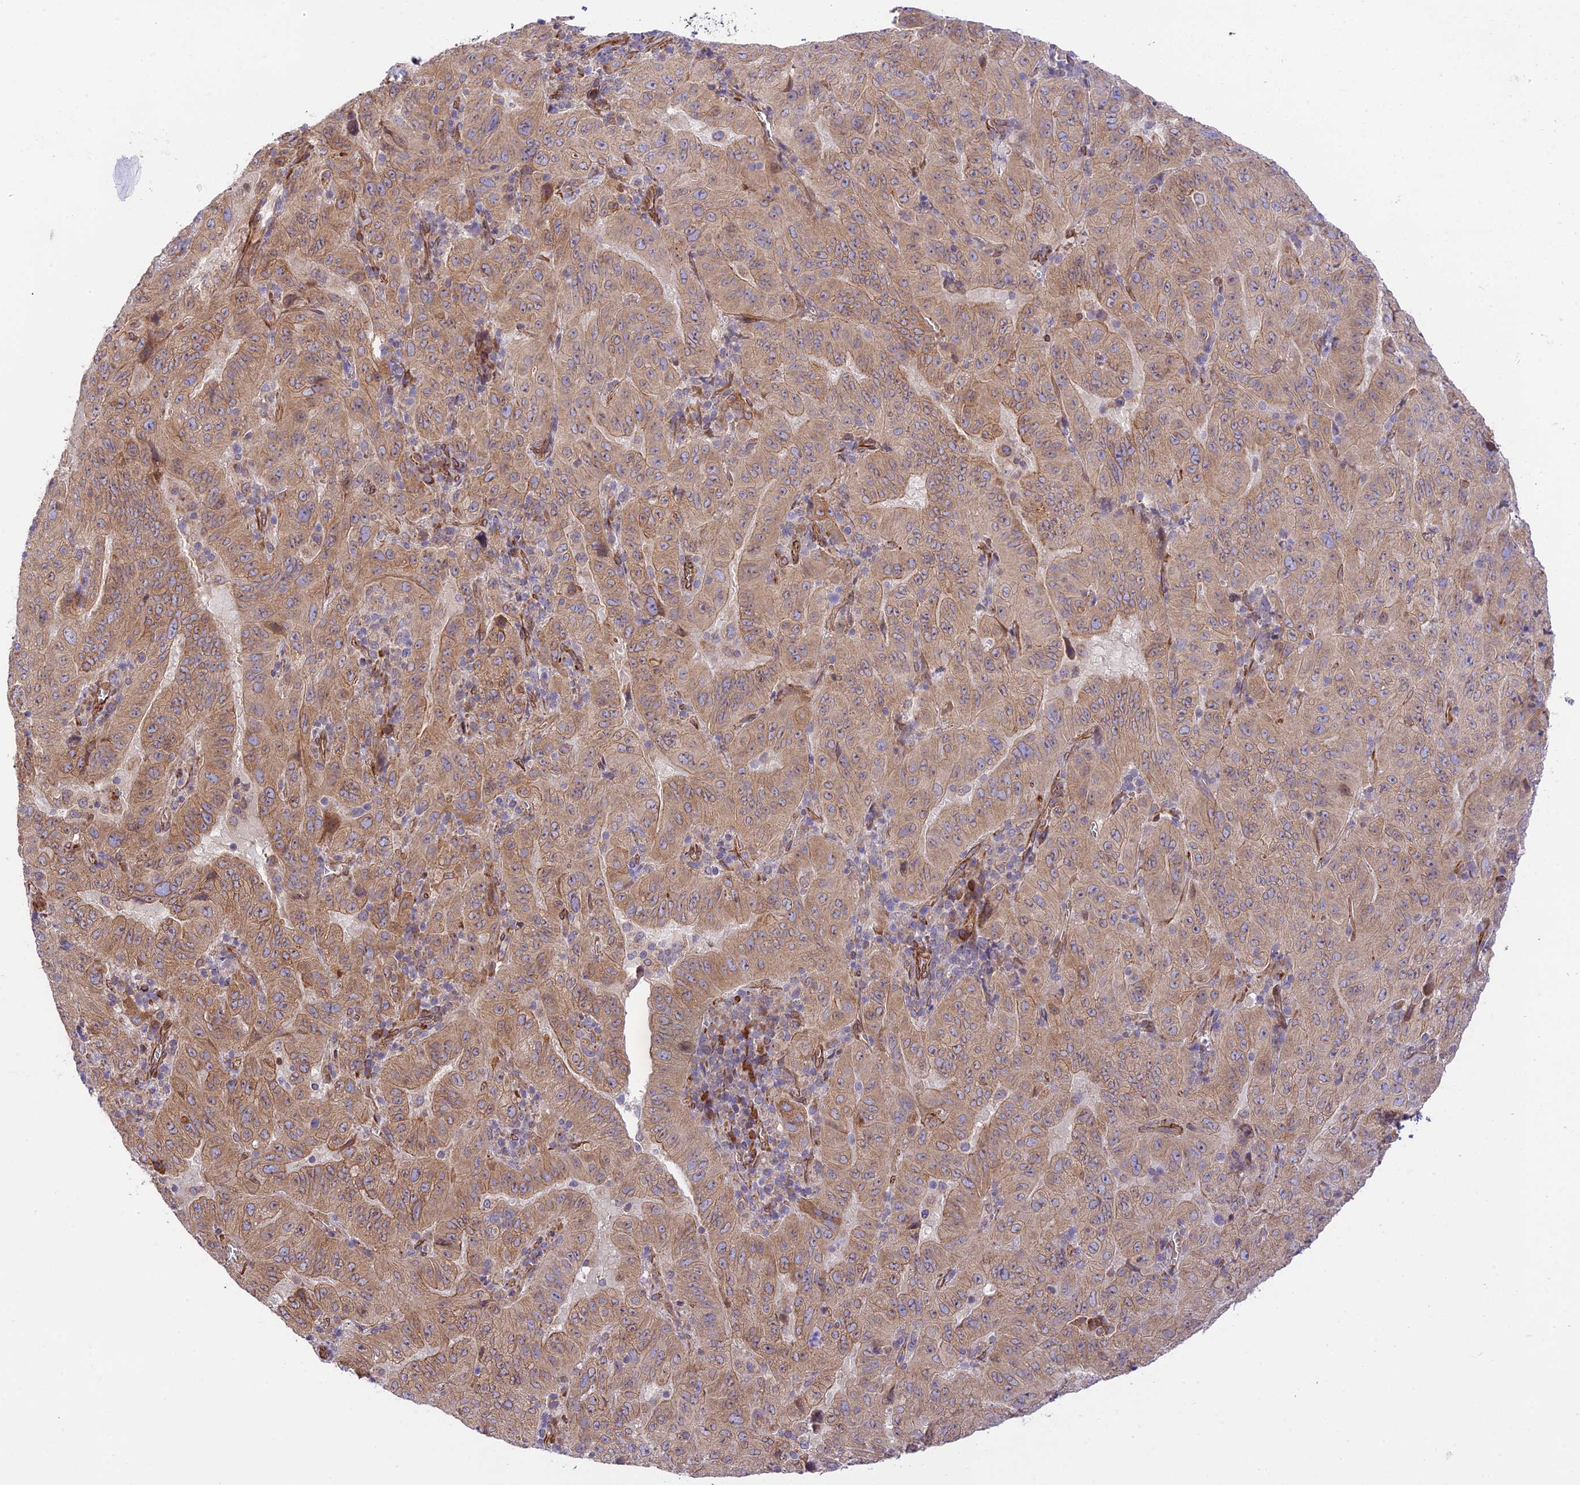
{"staining": {"intensity": "moderate", "quantity": "25%-75%", "location": "cytoplasmic/membranous"}, "tissue": "pancreatic cancer", "cell_type": "Tumor cells", "image_type": "cancer", "snomed": [{"axis": "morphology", "description": "Adenocarcinoma, NOS"}, {"axis": "topography", "description": "Pancreas"}], "caption": "Immunohistochemistry (IHC) histopathology image of human pancreatic cancer (adenocarcinoma) stained for a protein (brown), which reveals medium levels of moderate cytoplasmic/membranous positivity in approximately 25%-75% of tumor cells.", "gene": "EXOC3L4", "patient": {"sex": "male", "age": 63}}